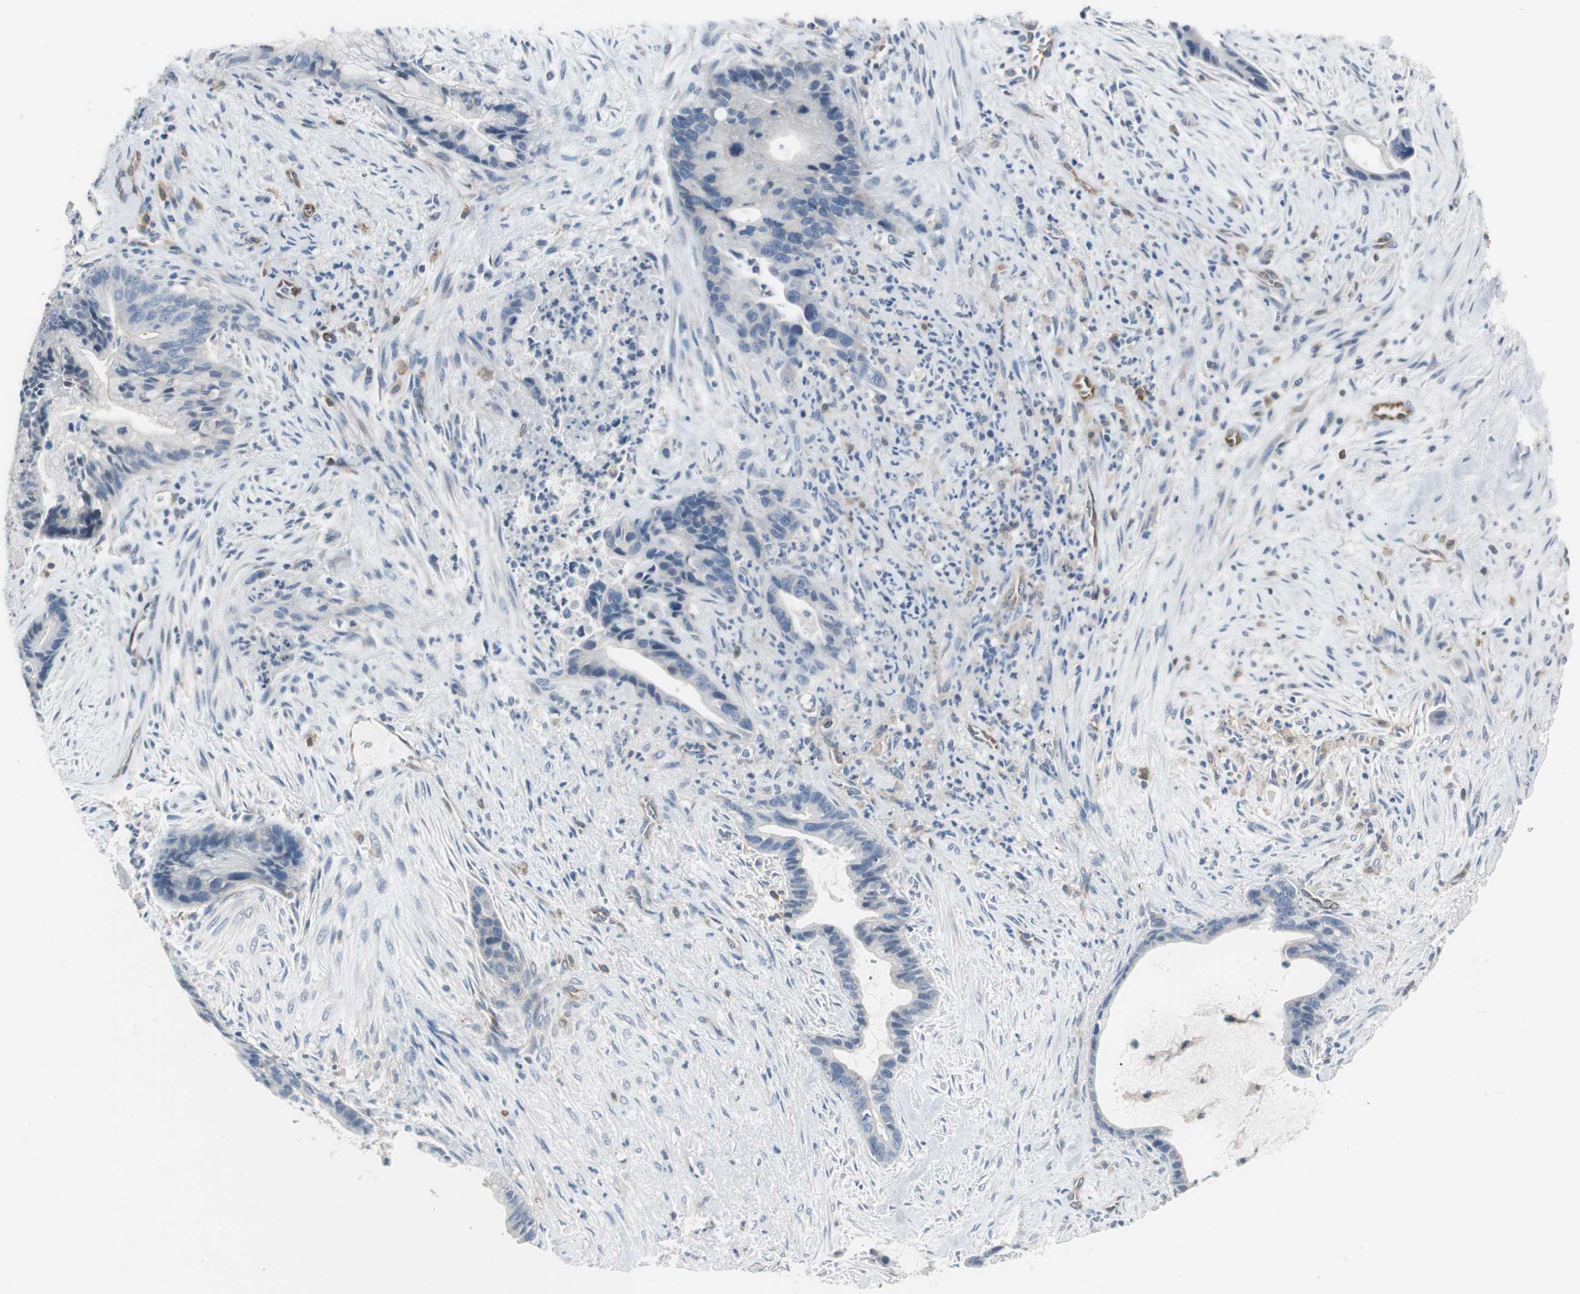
{"staining": {"intensity": "negative", "quantity": "none", "location": "none"}, "tissue": "liver cancer", "cell_type": "Tumor cells", "image_type": "cancer", "snomed": [{"axis": "morphology", "description": "Cholangiocarcinoma"}, {"axis": "topography", "description": "Liver"}], "caption": "This is an immunohistochemistry (IHC) histopathology image of human liver cancer (cholangiocarcinoma). There is no positivity in tumor cells.", "gene": "SWAP70", "patient": {"sex": "female", "age": 55}}